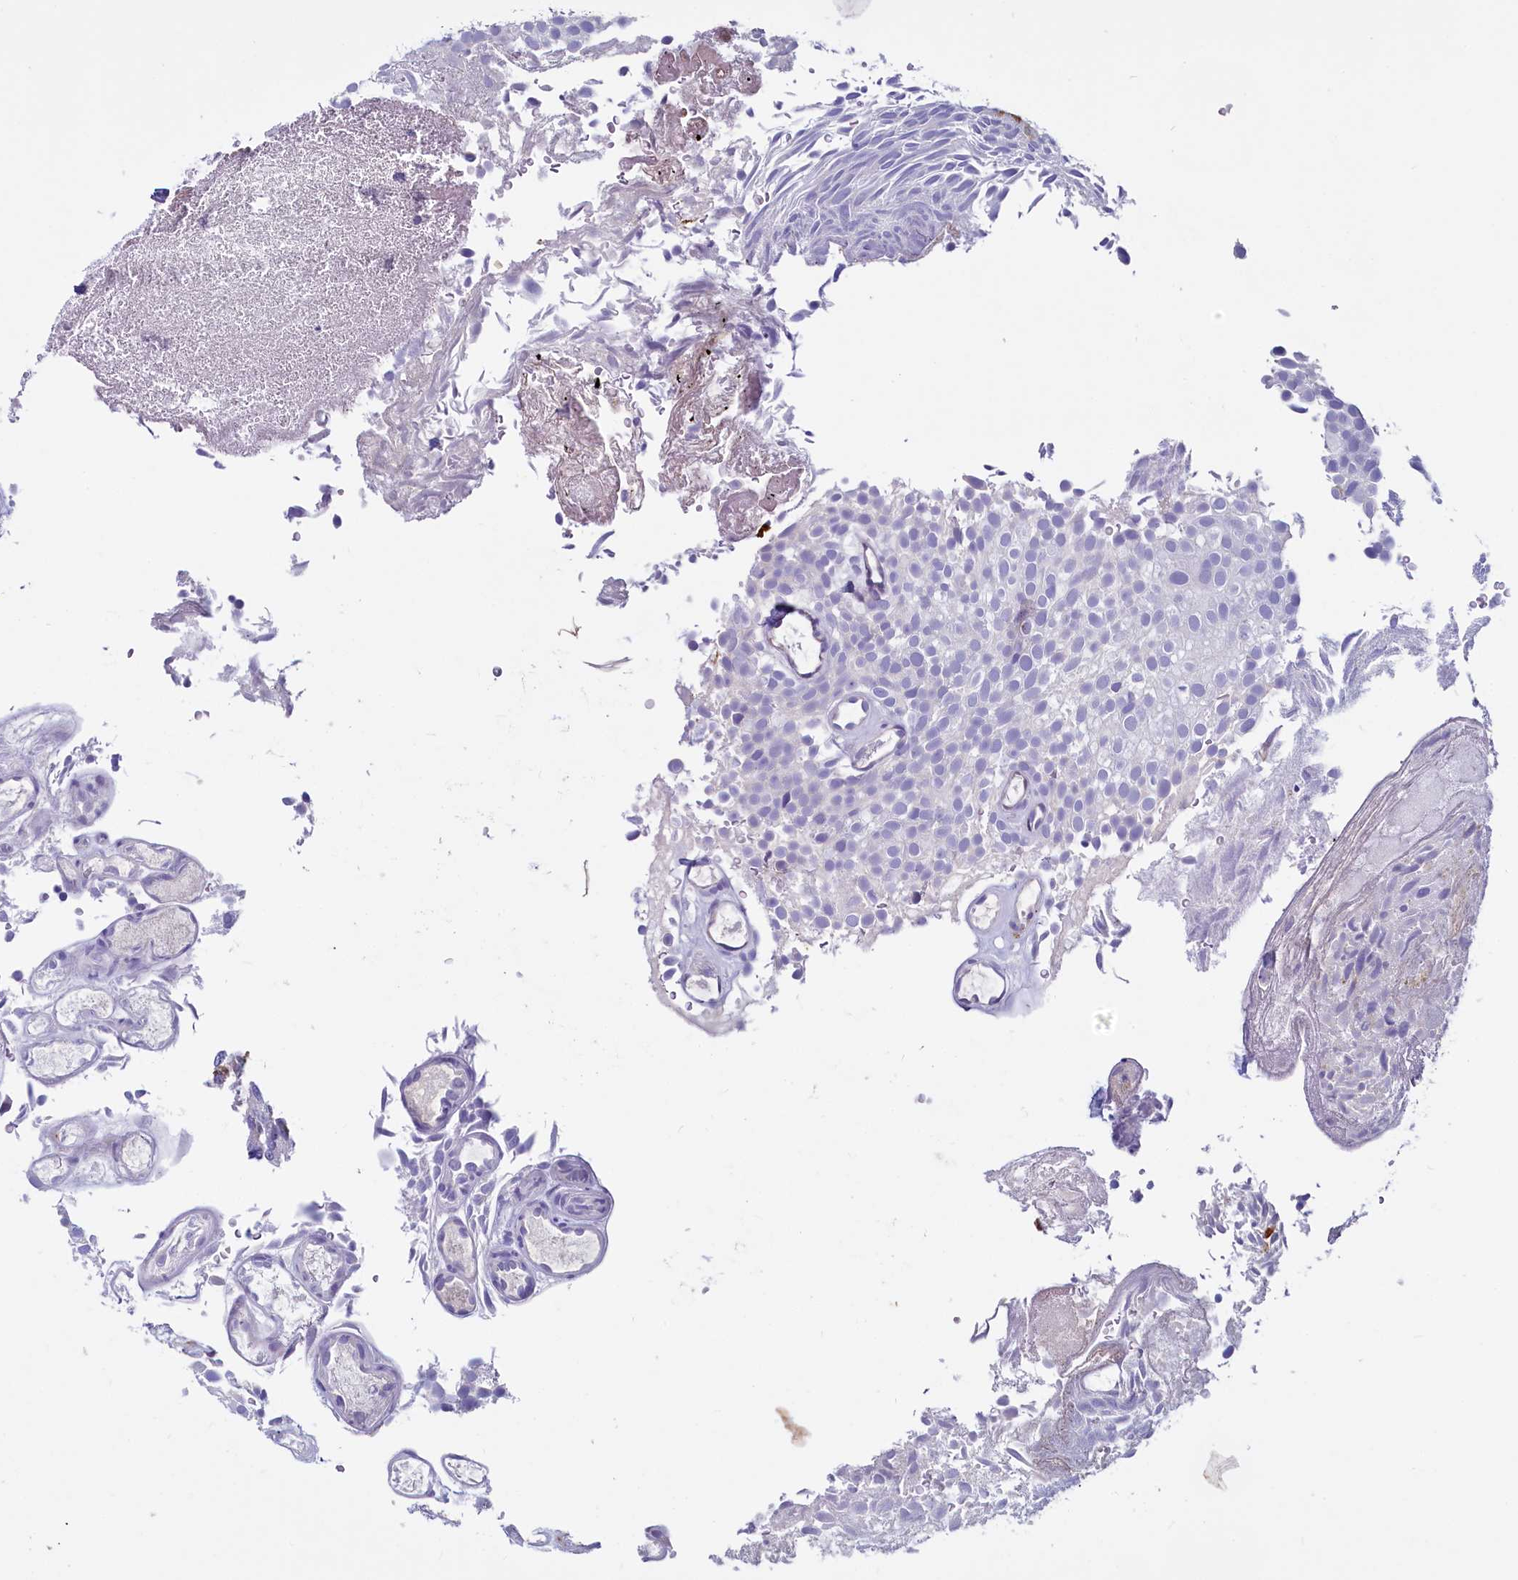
{"staining": {"intensity": "negative", "quantity": "none", "location": "none"}, "tissue": "urothelial cancer", "cell_type": "Tumor cells", "image_type": "cancer", "snomed": [{"axis": "morphology", "description": "Urothelial carcinoma, Low grade"}, {"axis": "topography", "description": "Urinary bladder"}], "caption": "DAB immunohistochemical staining of urothelial carcinoma (low-grade) displays no significant positivity in tumor cells.", "gene": "INSC", "patient": {"sex": "male", "age": 78}}